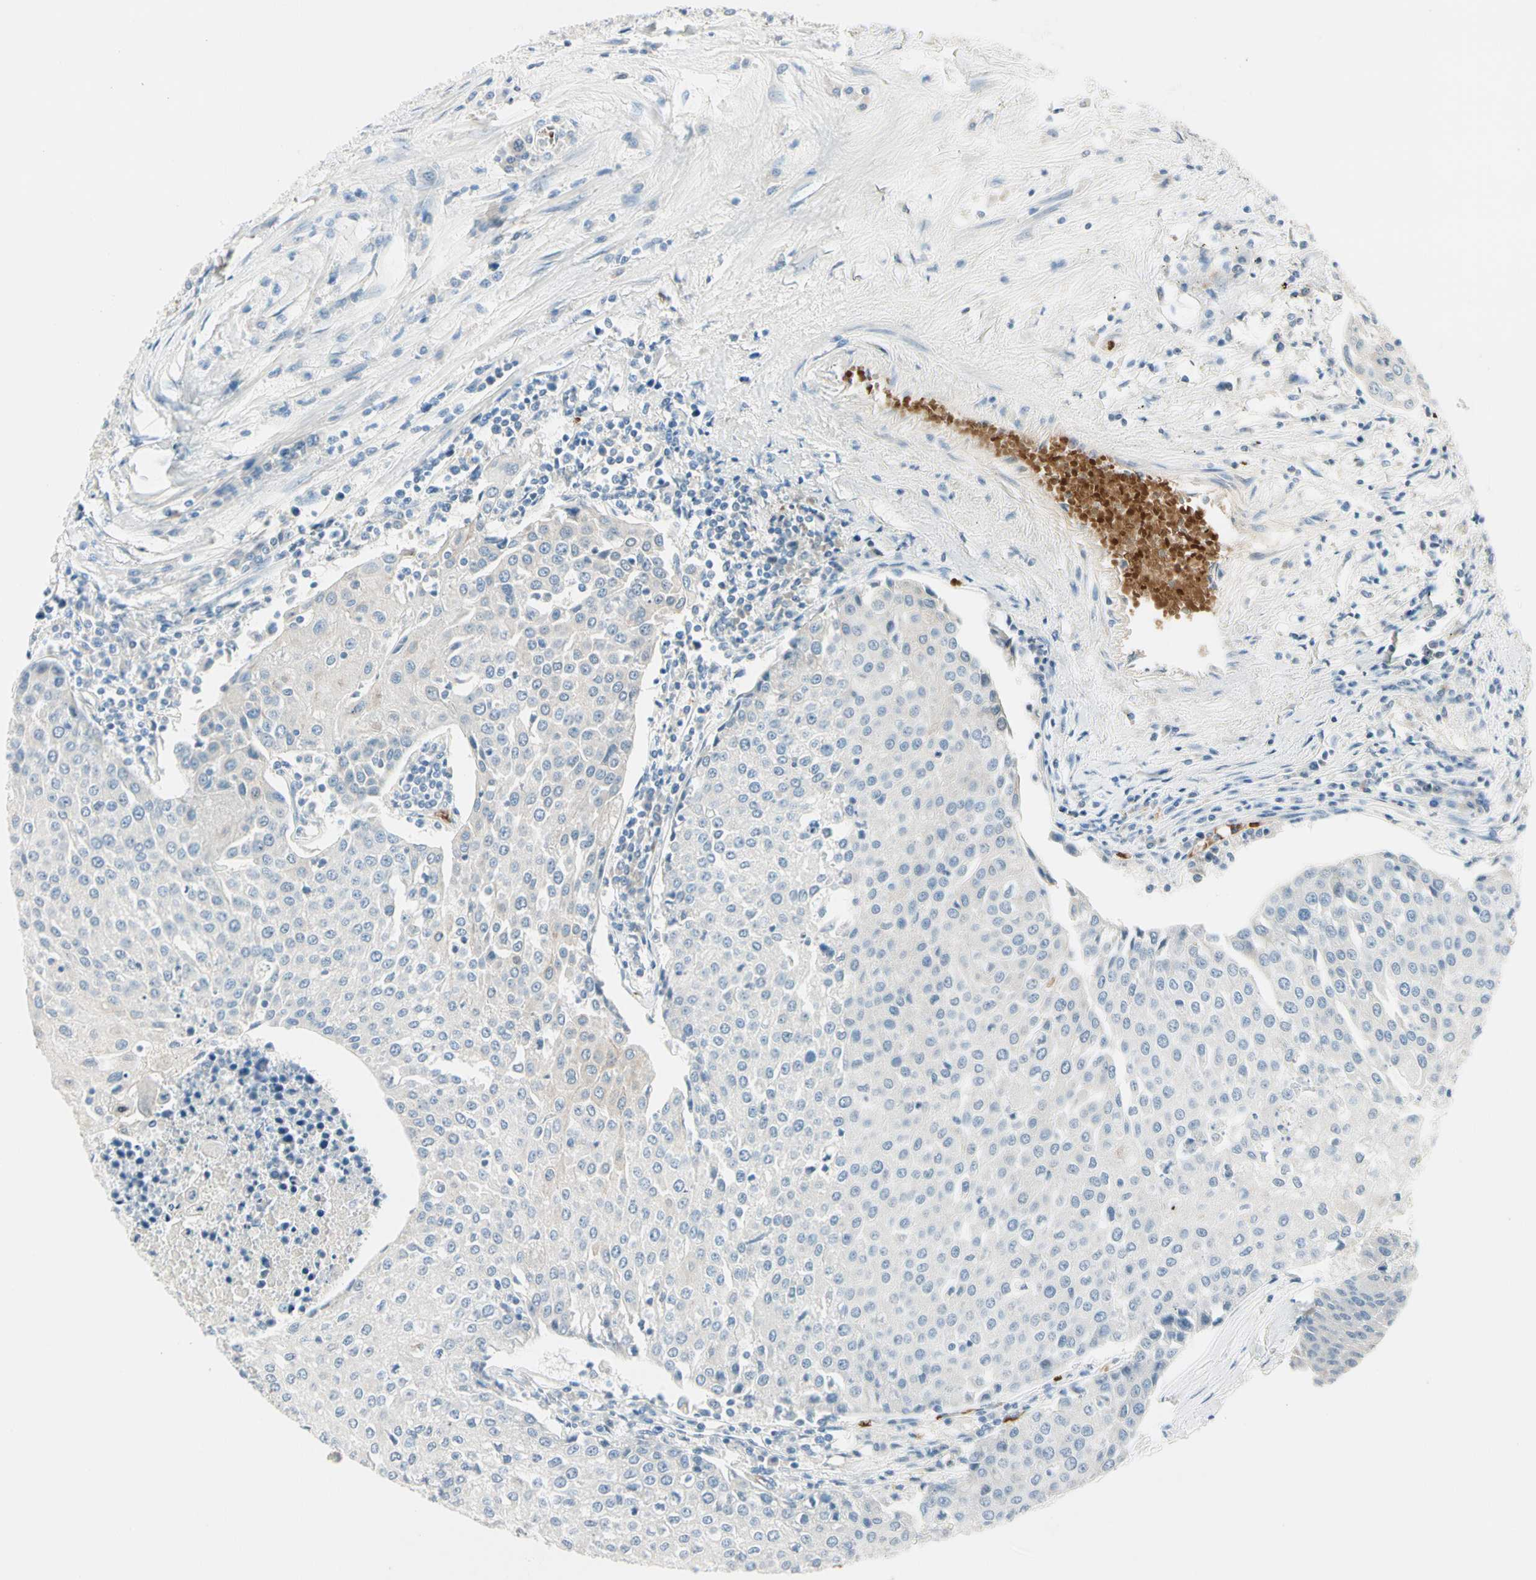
{"staining": {"intensity": "negative", "quantity": "none", "location": "none"}, "tissue": "urothelial cancer", "cell_type": "Tumor cells", "image_type": "cancer", "snomed": [{"axis": "morphology", "description": "Urothelial carcinoma, High grade"}, {"axis": "topography", "description": "Urinary bladder"}], "caption": "There is no significant expression in tumor cells of urothelial cancer.", "gene": "CA1", "patient": {"sex": "female", "age": 85}}